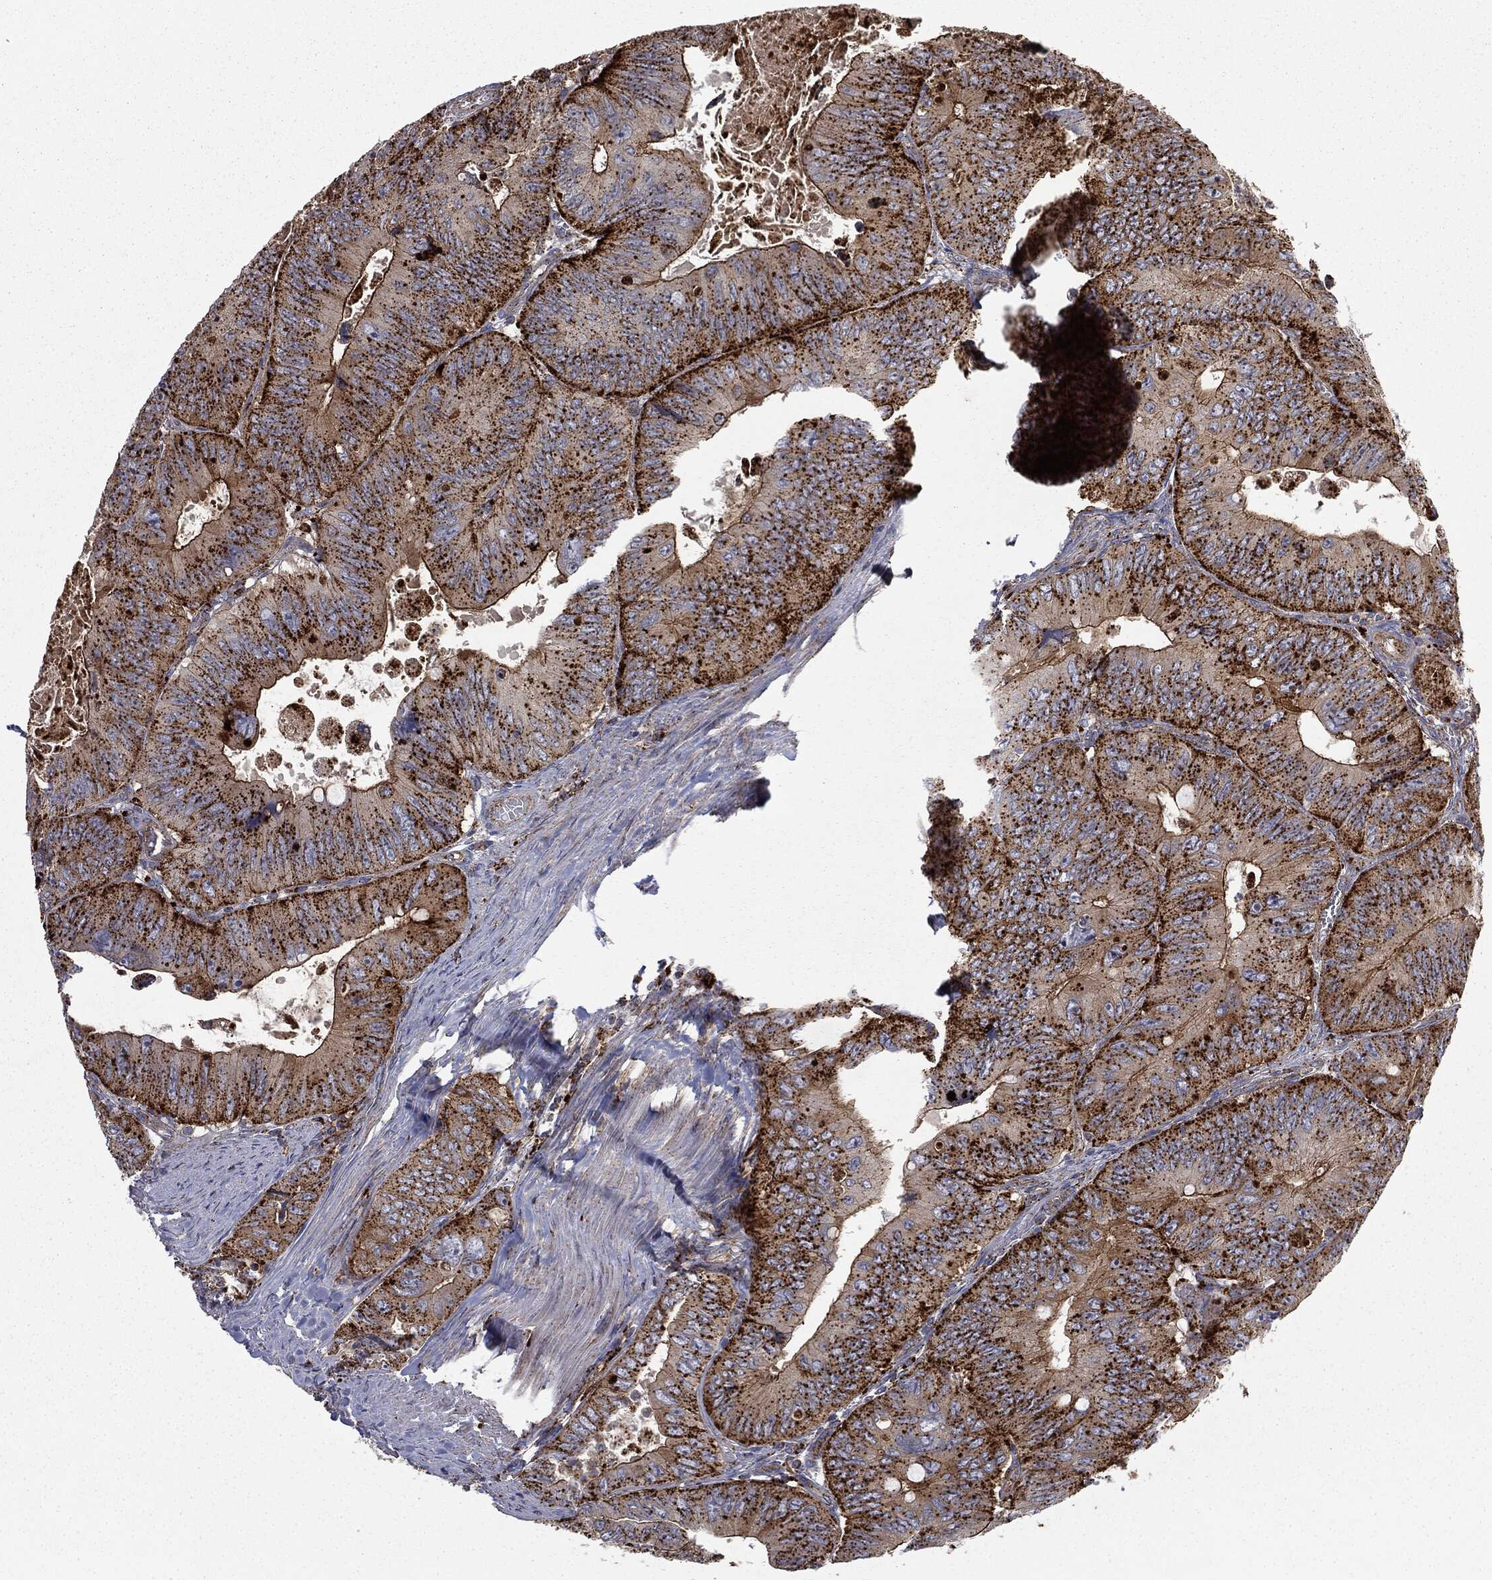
{"staining": {"intensity": "strong", "quantity": ">75%", "location": "cytoplasmic/membranous"}, "tissue": "colorectal cancer", "cell_type": "Tumor cells", "image_type": "cancer", "snomed": [{"axis": "morphology", "description": "Adenocarcinoma, NOS"}, {"axis": "topography", "description": "Colon"}], "caption": "The histopathology image shows a brown stain indicating the presence of a protein in the cytoplasmic/membranous of tumor cells in colorectal cancer.", "gene": "CTSA", "patient": {"sex": "female", "age": 84}}